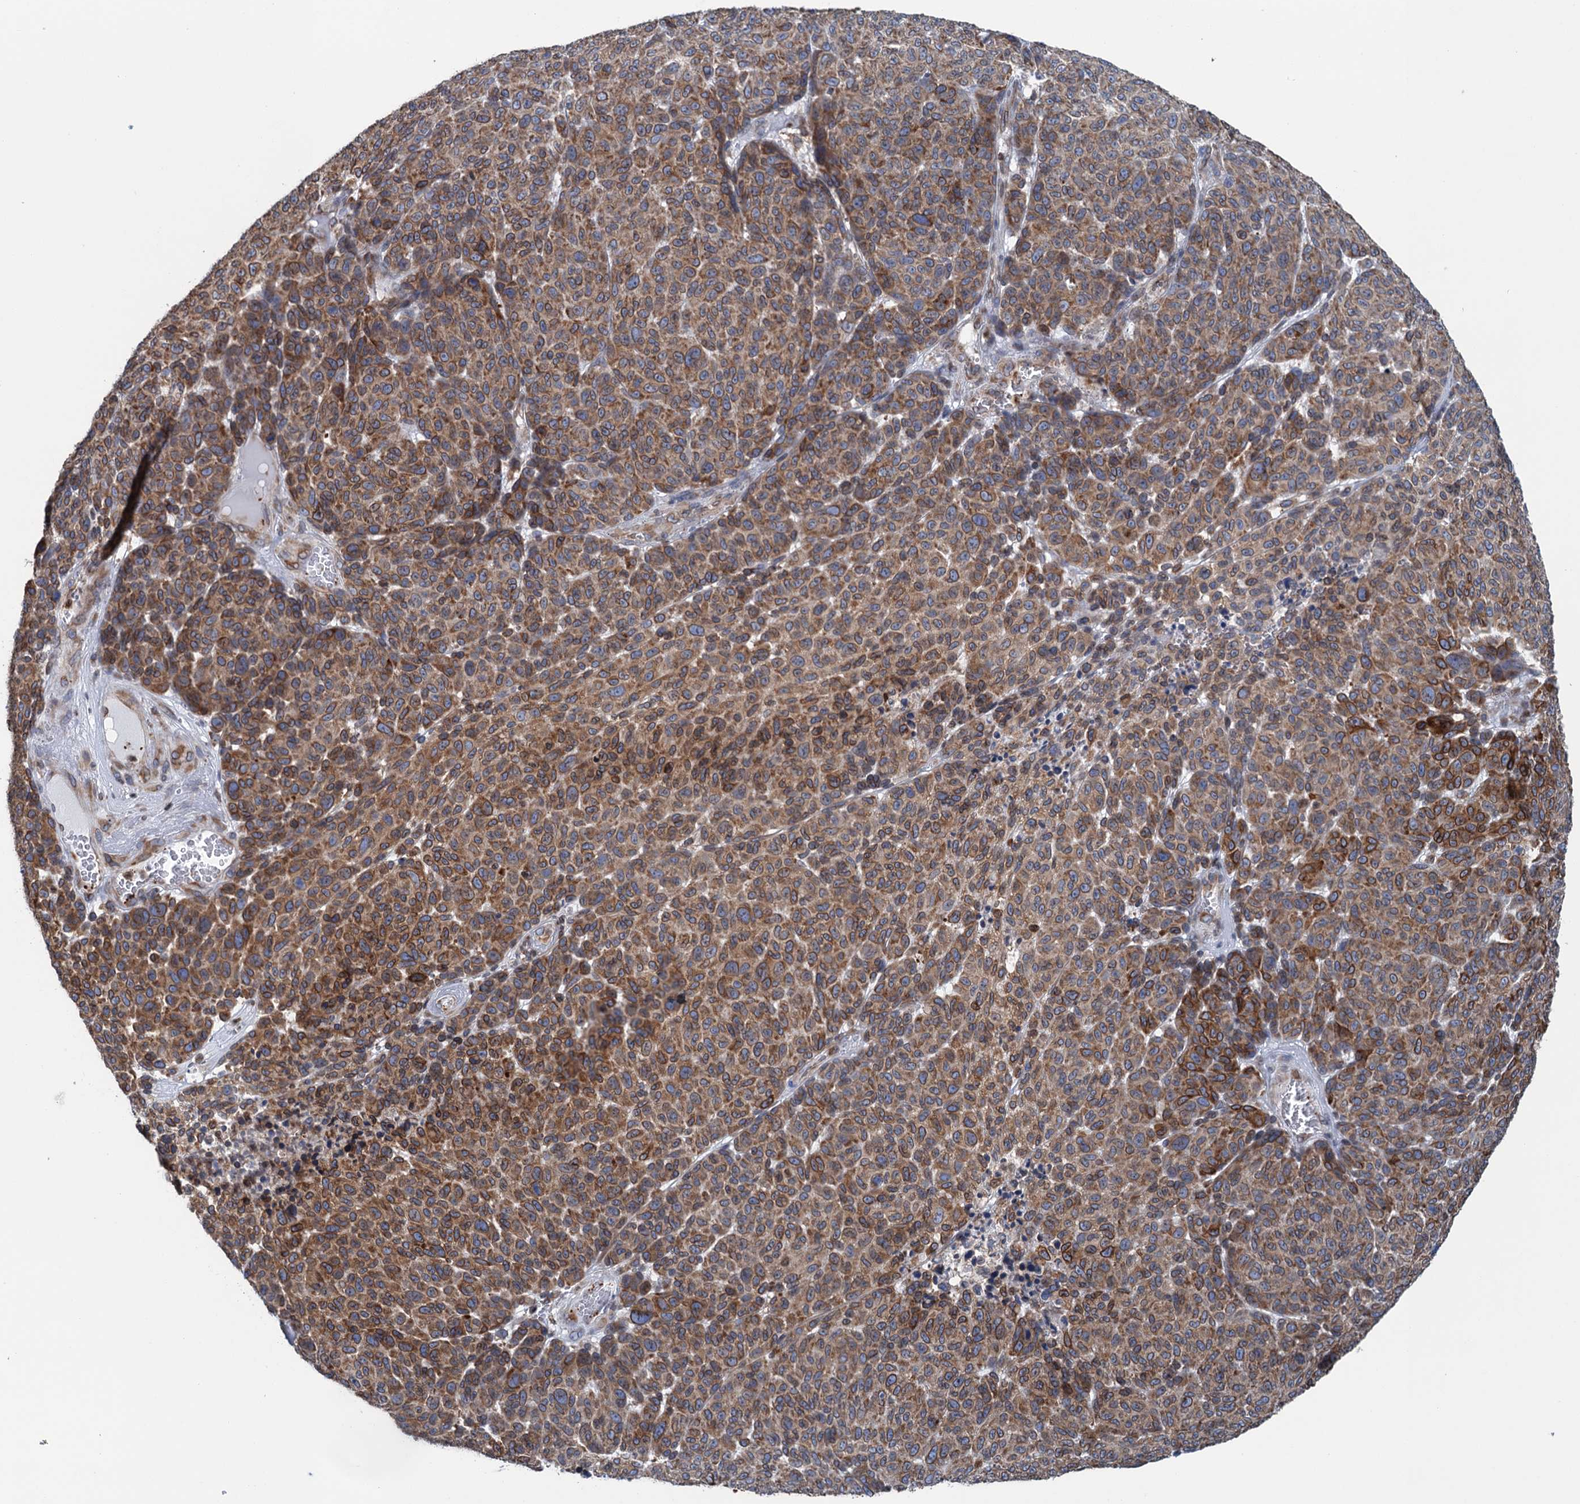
{"staining": {"intensity": "moderate", "quantity": ">75%", "location": "cytoplasmic/membranous"}, "tissue": "melanoma", "cell_type": "Tumor cells", "image_type": "cancer", "snomed": [{"axis": "morphology", "description": "Malignant melanoma, NOS"}, {"axis": "topography", "description": "Skin"}], "caption": "Human malignant melanoma stained with a protein marker displays moderate staining in tumor cells.", "gene": "TMEM205", "patient": {"sex": "male", "age": 49}}